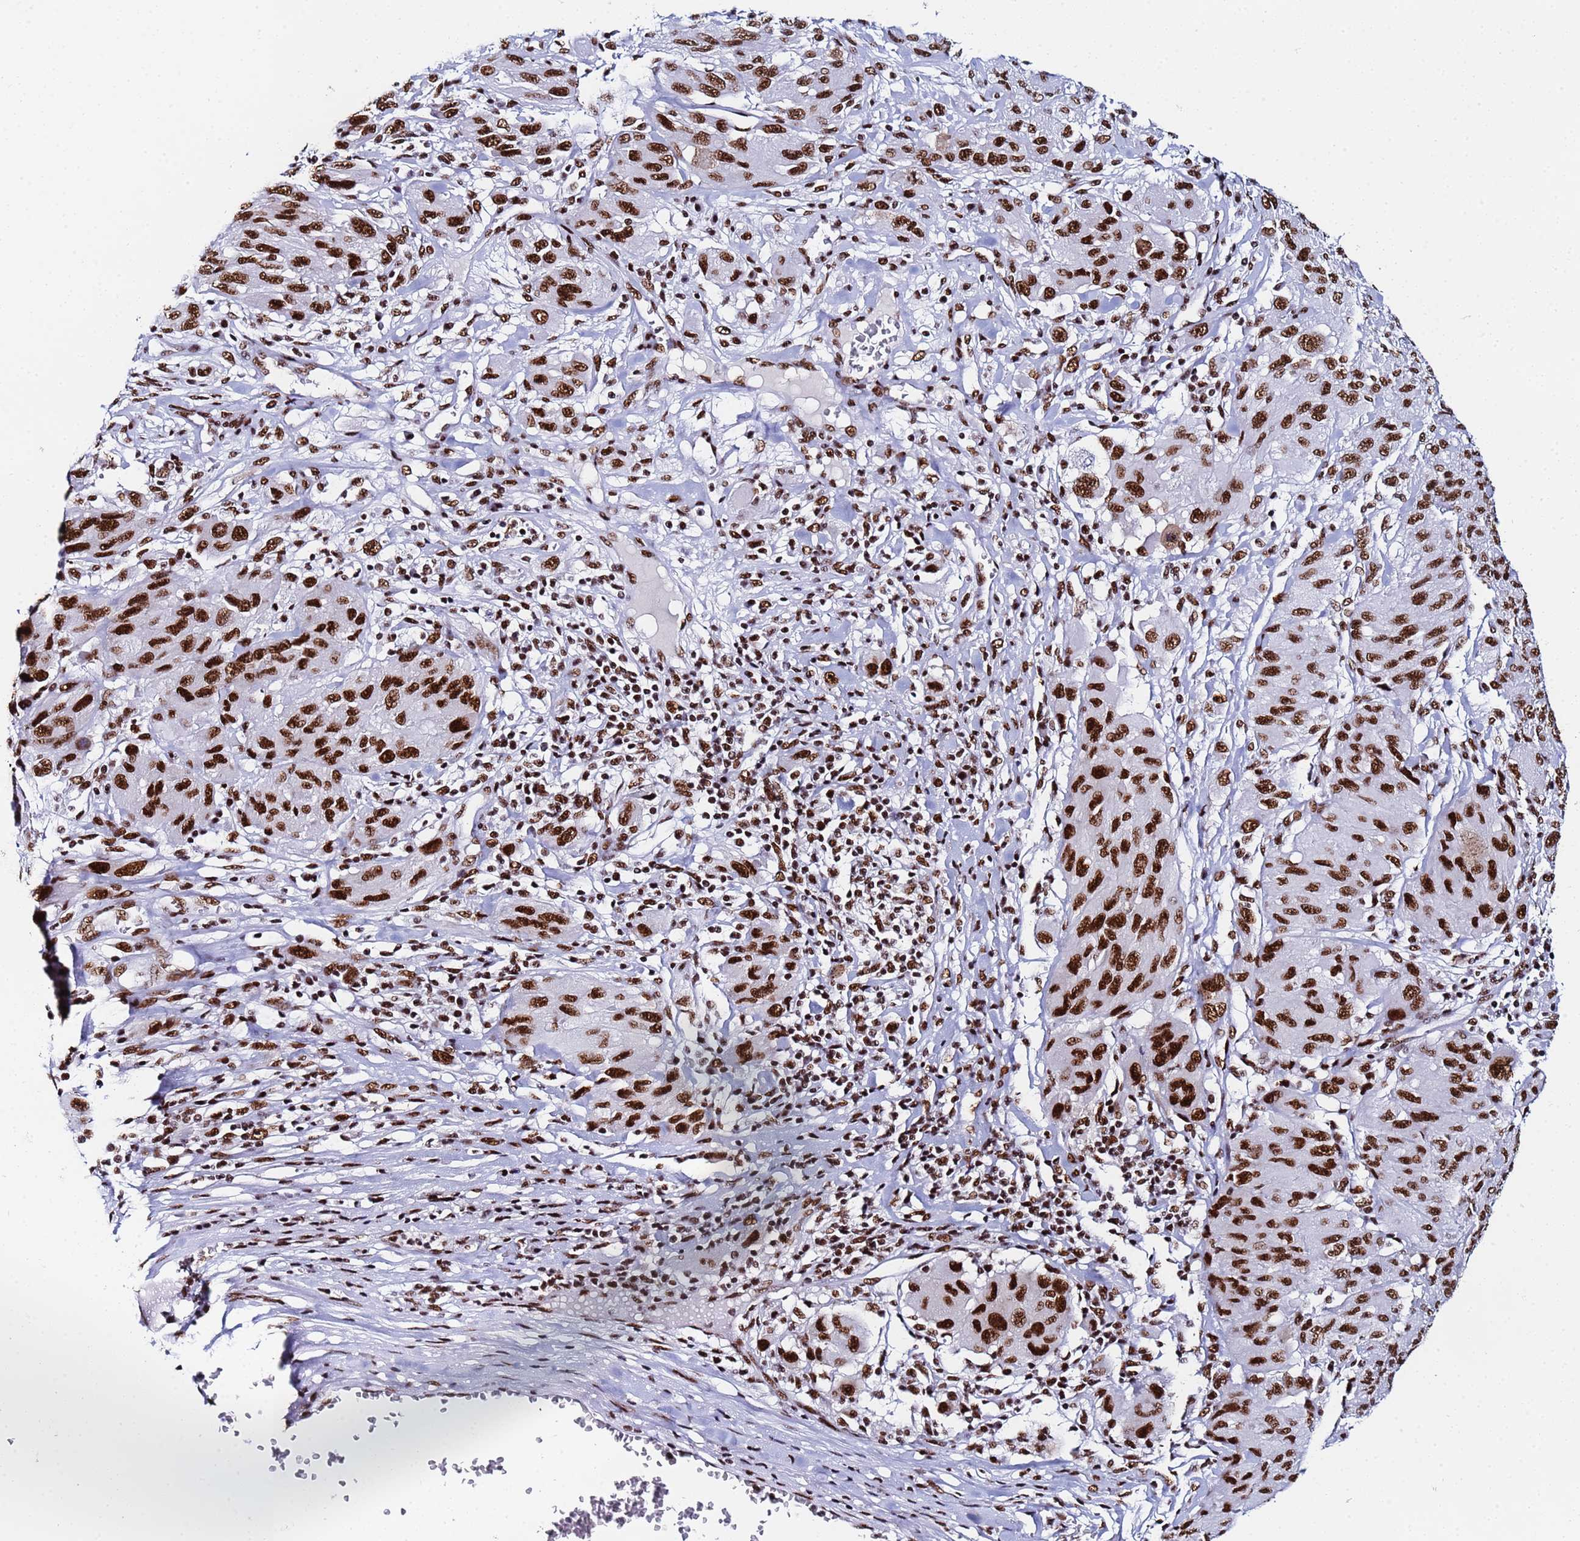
{"staining": {"intensity": "strong", "quantity": ">75%", "location": "nuclear"}, "tissue": "melanoma", "cell_type": "Tumor cells", "image_type": "cancer", "snomed": [{"axis": "morphology", "description": "Malignant melanoma, NOS"}, {"axis": "topography", "description": "Skin"}], "caption": "Tumor cells demonstrate high levels of strong nuclear expression in approximately >75% of cells in human melanoma.", "gene": "SNRPA1", "patient": {"sex": "female", "age": 91}}